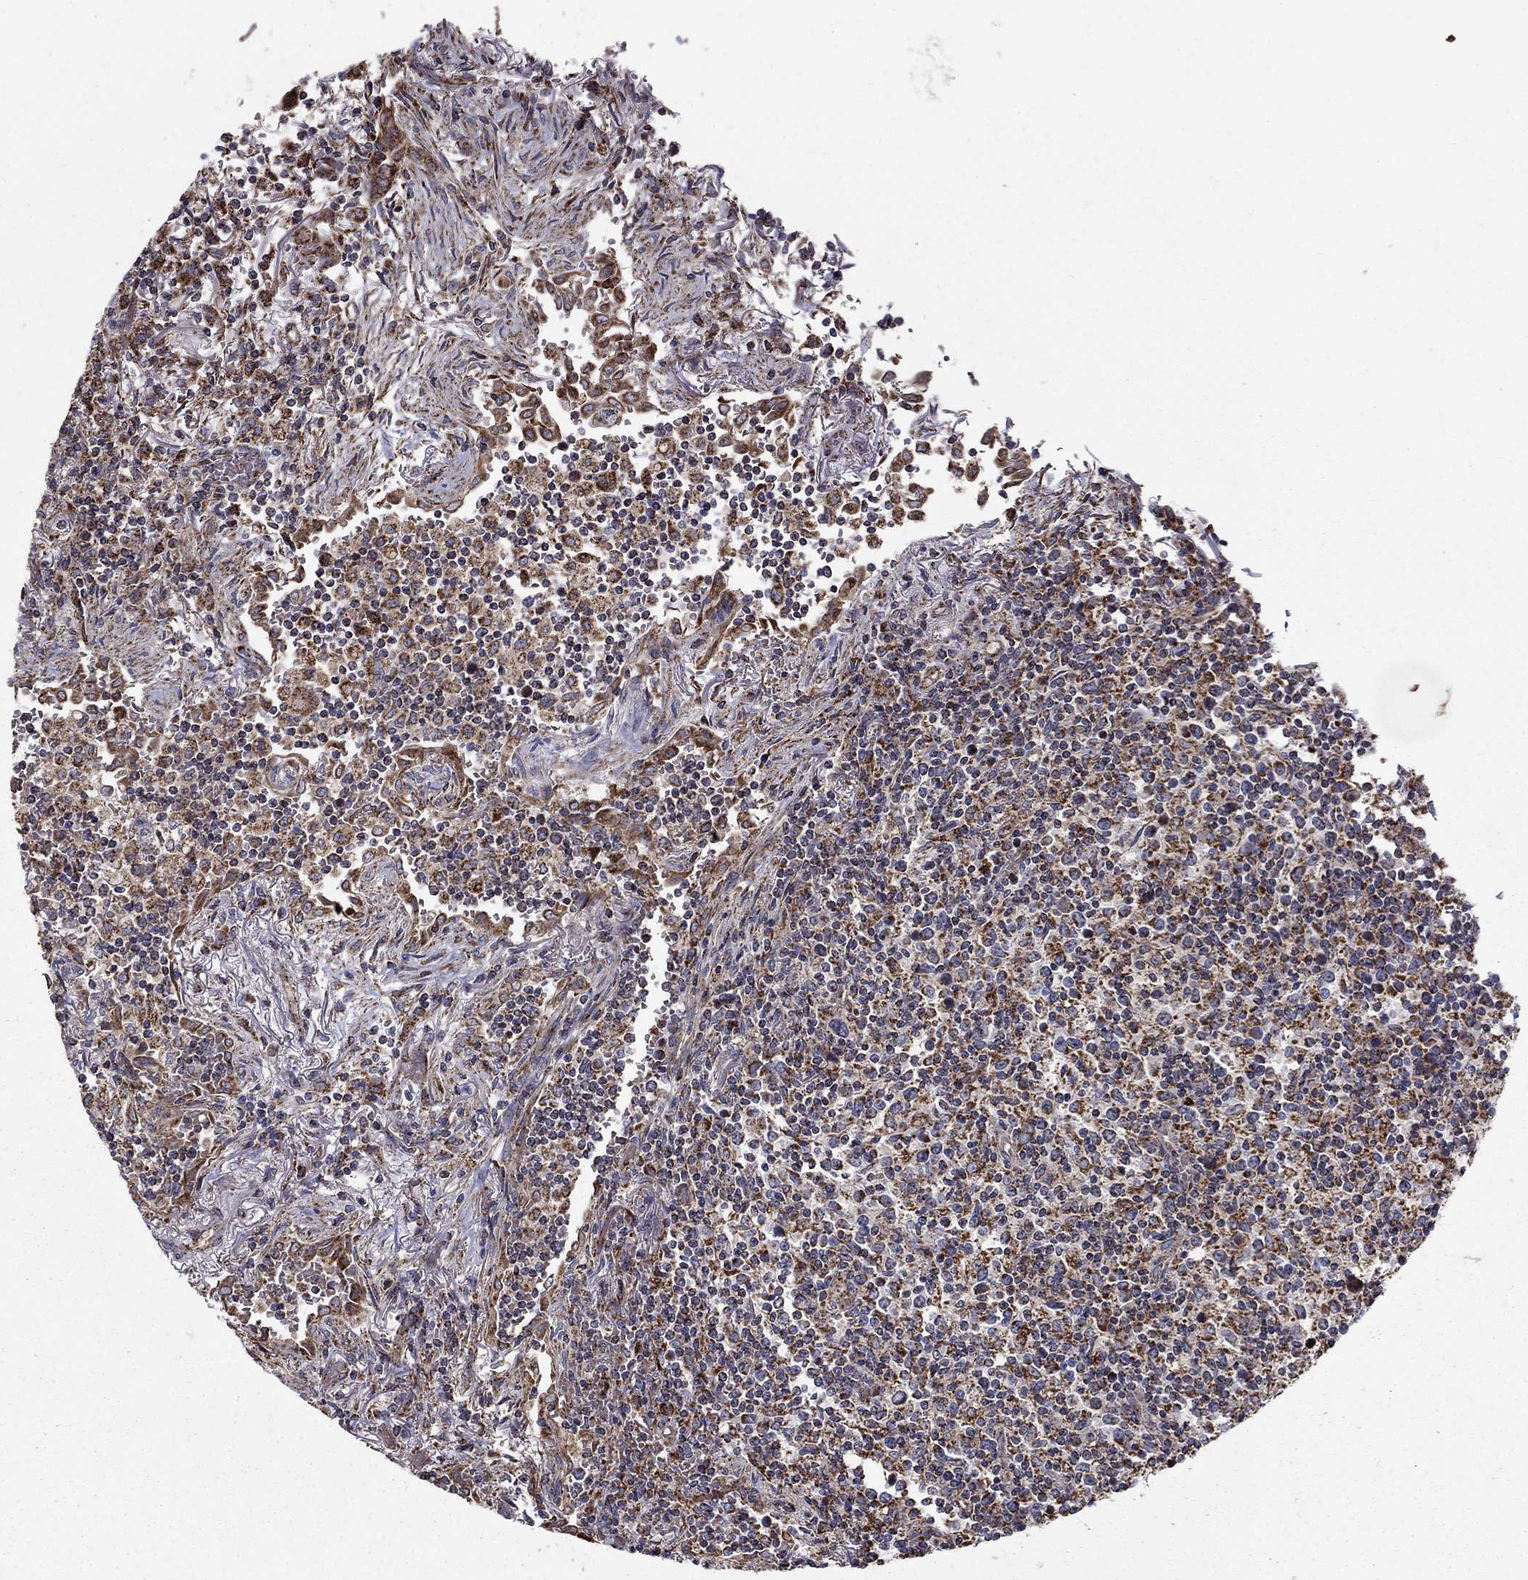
{"staining": {"intensity": "strong", "quantity": "25%-75%", "location": "cytoplasmic/membranous"}, "tissue": "lymphoma", "cell_type": "Tumor cells", "image_type": "cancer", "snomed": [{"axis": "morphology", "description": "Malignant lymphoma, non-Hodgkin's type, High grade"}, {"axis": "topography", "description": "Lung"}], "caption": "Immunohistochemistry (IHC) of lymphoma exhibits high levels of strong cytoplasmic/membranous staining in approximately 25%-75% of tumor cells. Using DAB (3,3'-diaminobenzidine) (brown) and hematoxylin (blue) stains, captured at high magnification using brightfield microscopy.", "gene": "NDUFS8", "patient": {"sex": "male", "age": 79}}